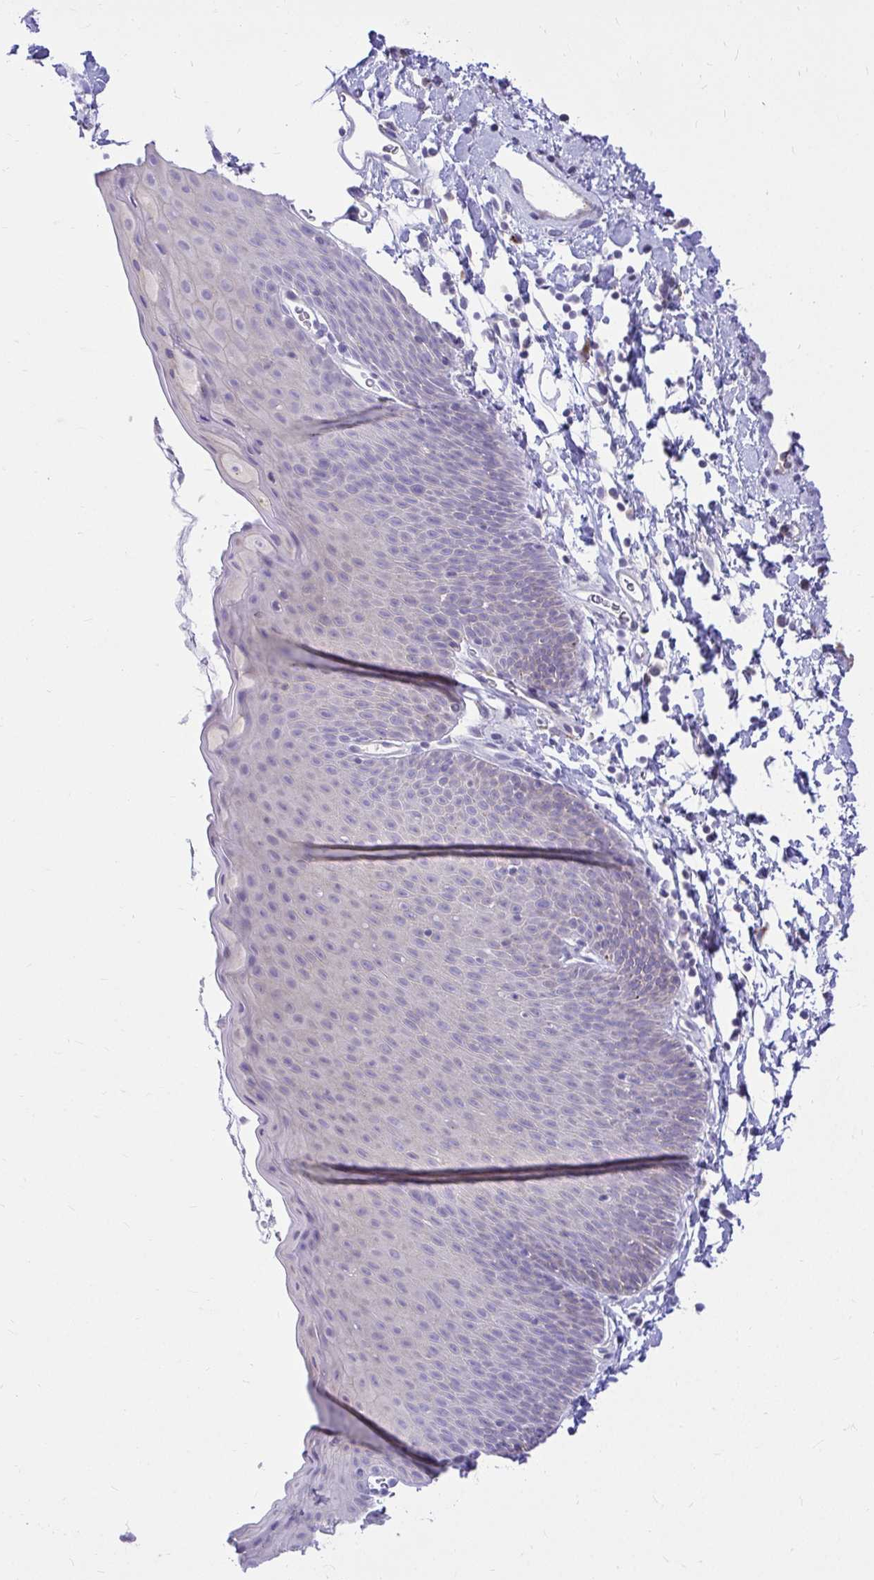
{"staining": {"intensity": "moderate", "quantity": "<25%", "location": "cytoplasmic/membranous"}, "tissue": "skin", "cell_type": "Epidermal cells", "image_type": "normal", "snomed": [{"axis": "morphology", "description": "Normal tissue, NOS"}, {"axis": "topography", "description": "Anal"}], "caption": "Brown immunohistochemical staining in benign skin demonstrates moderate cytoplasmic/membranous expression in approximately <25% of epidermal cells.", "gene": "PKN3", "patient": {"sex": "male", "age": 53}}